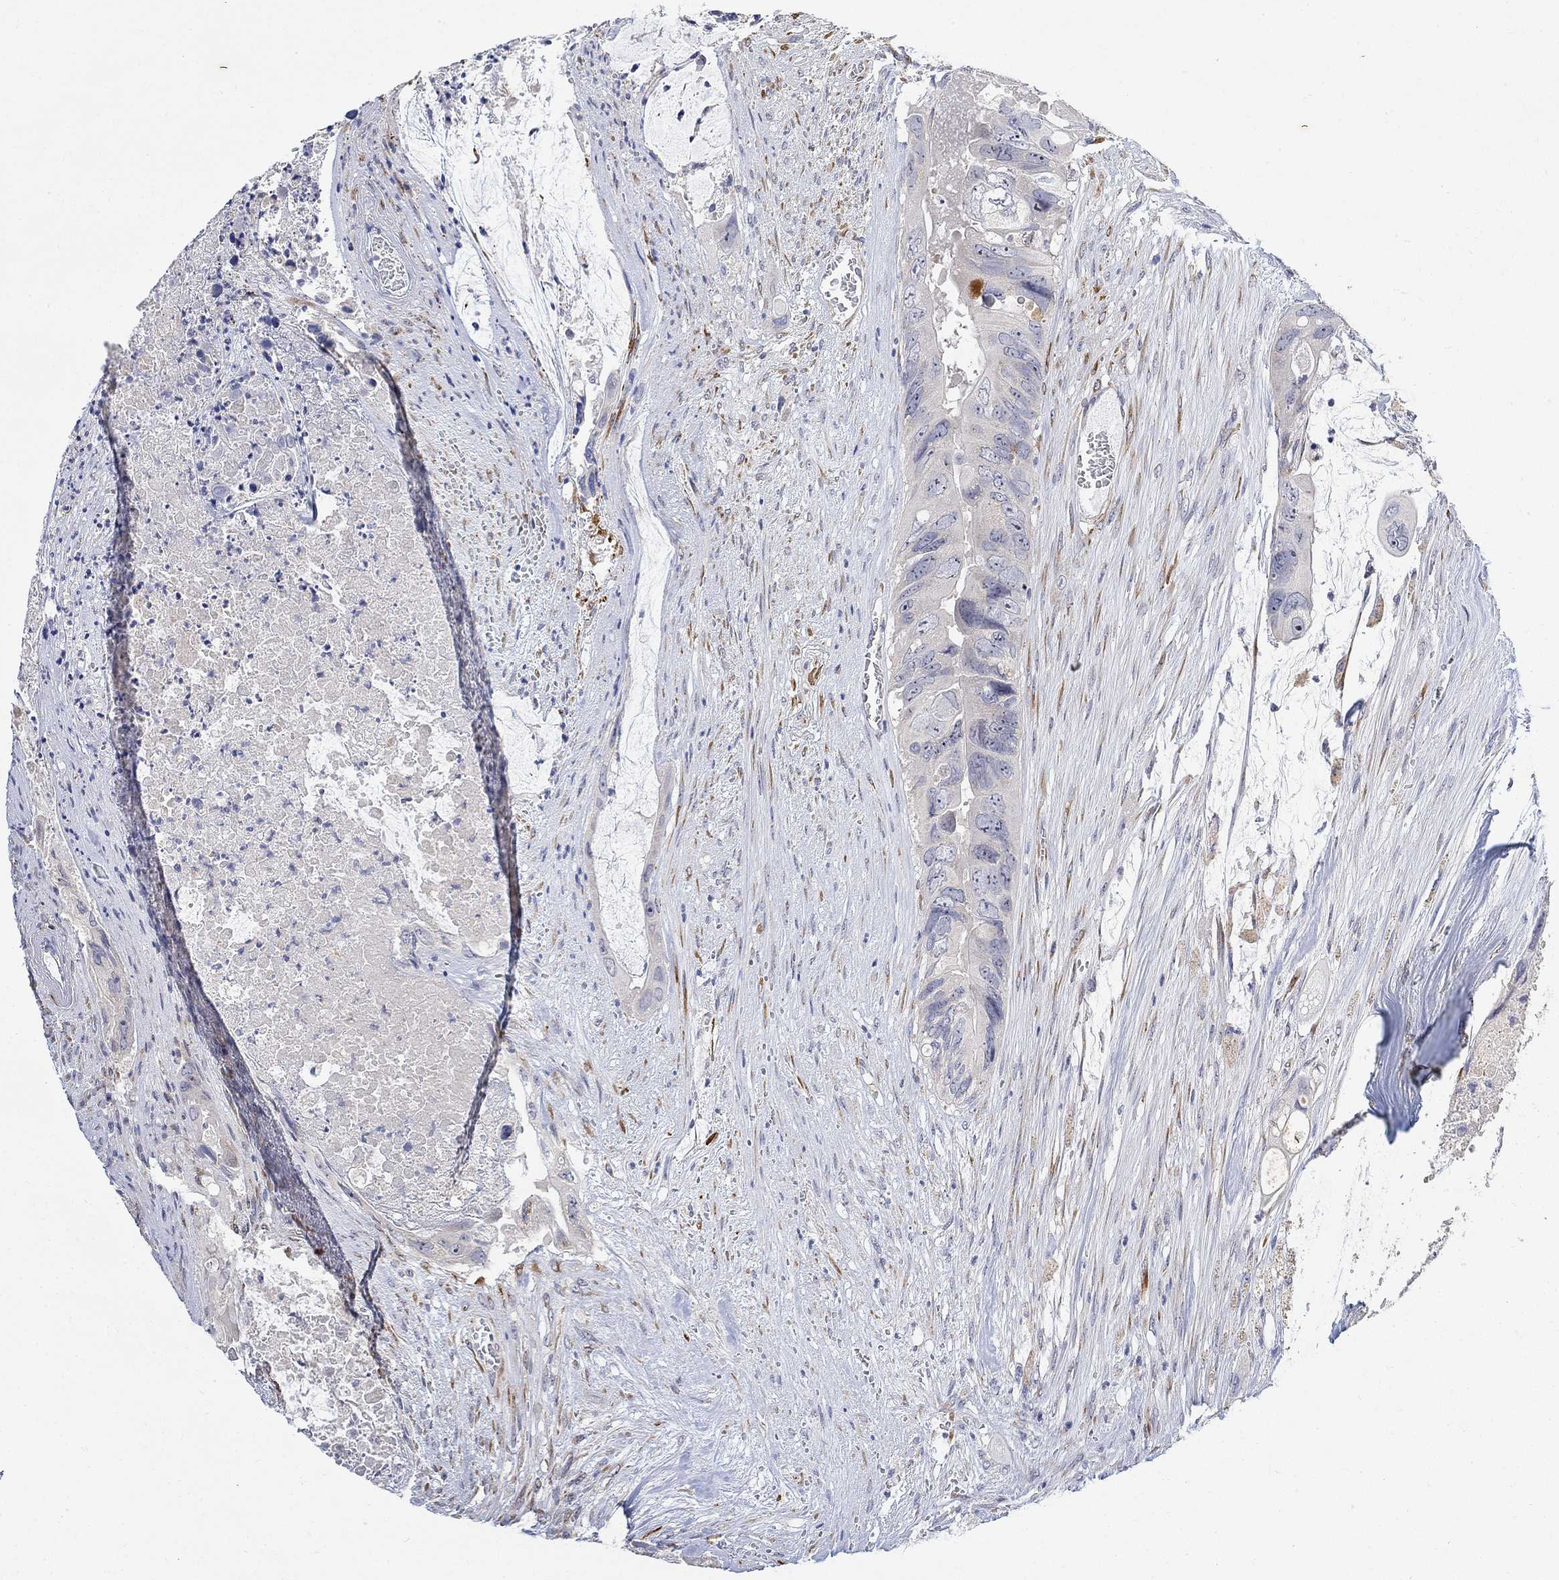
{"staining": {"intensity": "negative", "quantity": "none", "location": "none"}, "tissue": "colorectal cancer", "cell_type": "Tumor cells", "image_type": "cancer", "snomed": [{"axis": "morphology", "description": "Adenocarcinoma, NOS"}, {"axis": "topography", "description": "Rectum"}], "caption": "IHC photomicrograph of colorectal adenocarcinoma stained for a protein (brown), which displays no staining in tumor cells.", "gene": "FNDC5", "patient": {"sex": "male", "age": 63}}